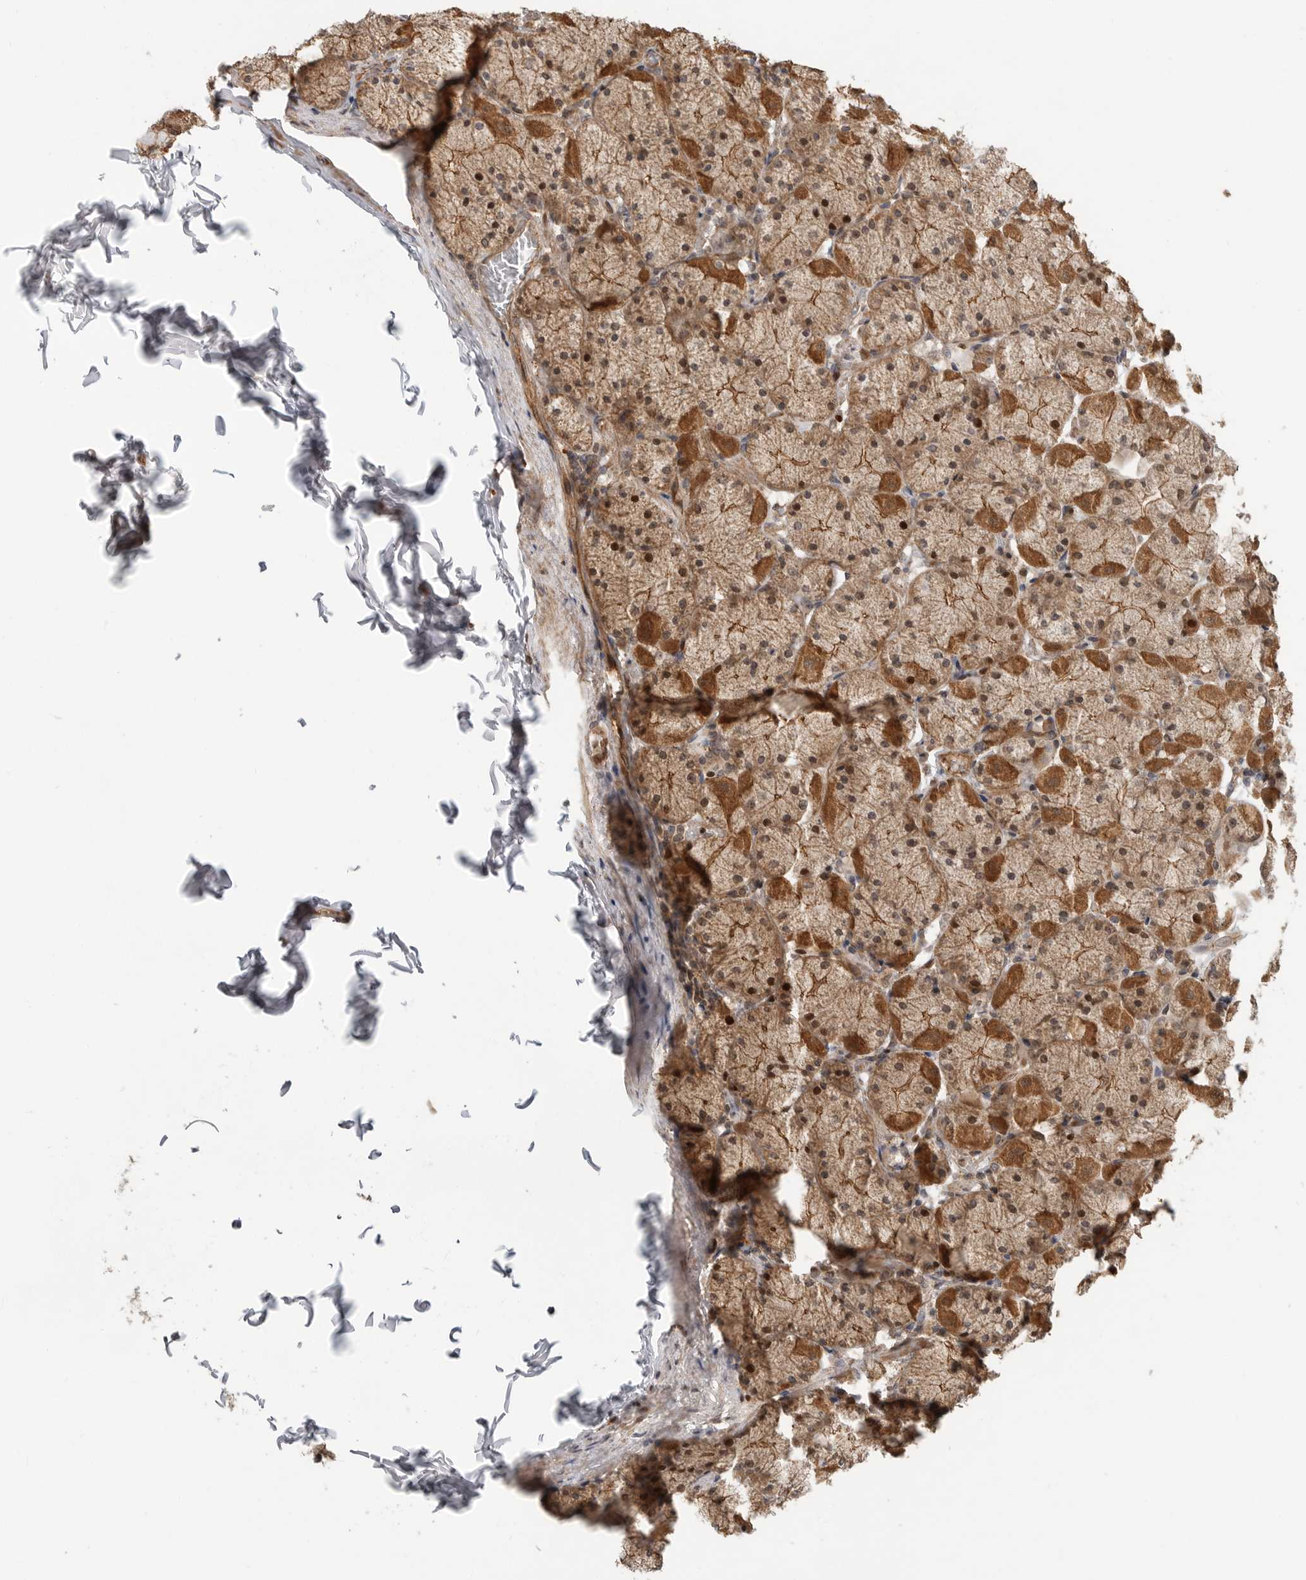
{"staining": {"intensity": "strong", "quantity": ">75%", "location": "cytoplasmic/membranous,nuclear"}, "tissue": "stomach", "cell_type": "Glandular cells", "image_type": "normal", "snomed": [{"axis": "morphology", "description": "Normal tissue, NOS"}, {"axis": "topography", "description": "Stomach, upper"}], "caption": "High-magnification brightfield microscopy of normal stomach stained with DAB (3,3'-diaminobenzidine) (brown) and counterstained with hematoxylin (blue). glandular cells exhibit strong cytoplasmic/membranous,nuclear positivity is seen in about>75% of cells. (DAB (3,3'-diaminobenzidine) IHC, brown staining for protein, blue staining for nuclei).", "gene": "STRAP", "patient": {"sex": "female", "age": 56}}